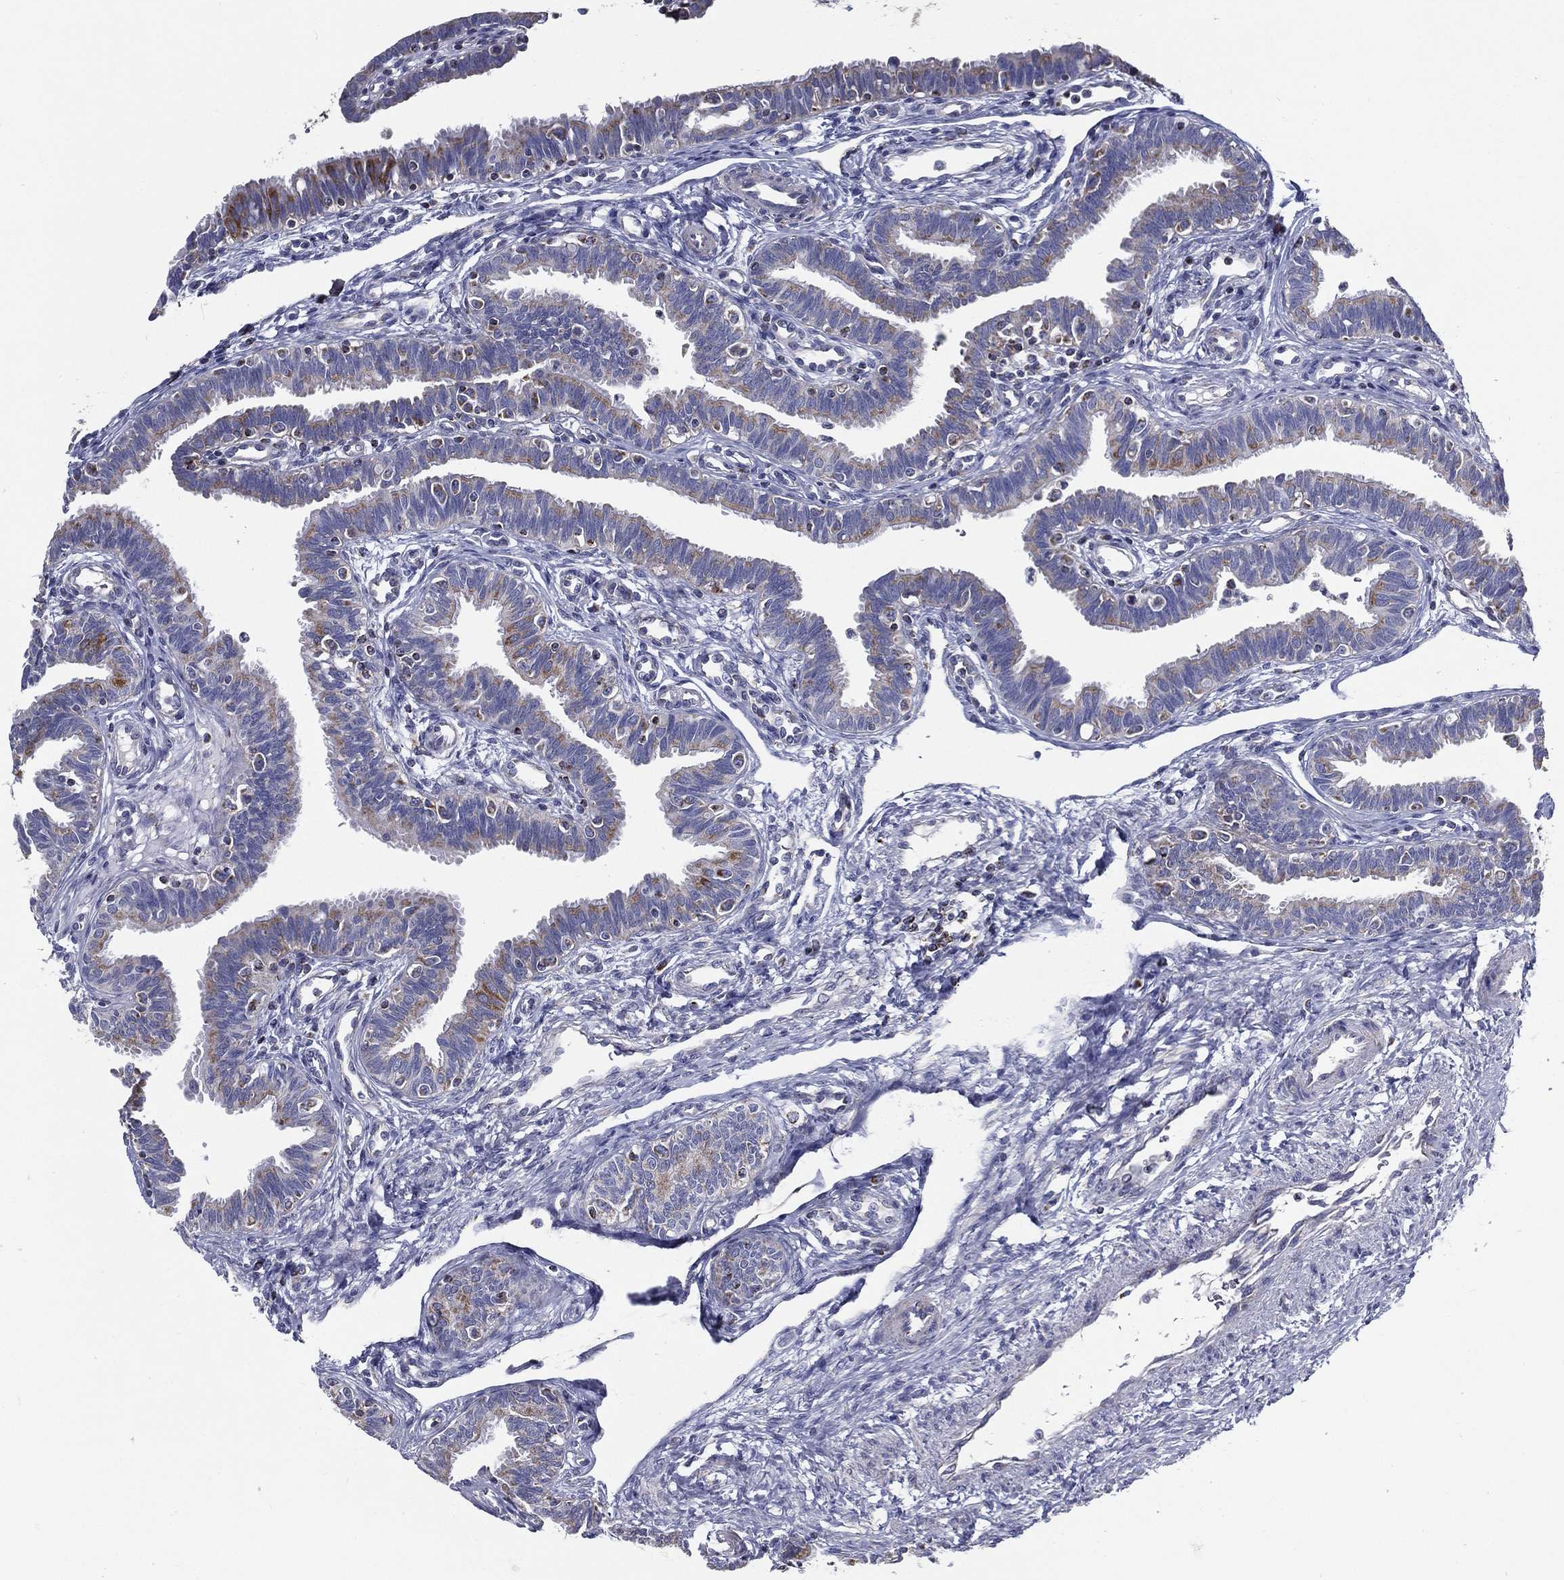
{"staining": {"intensity": "strong", "quantity": "<25%", "location": "cytoplasmic/membranous"}, "tissue": "fallopian tube", "cell_type": "Glandular cells", "image_type": "normal", "snomed": [{"axis": "morphology", "description": "Normal tissue, NOS"}, {"axis": "topography", "description": "Fallopian tube"}], "caption": "High-magnification brightfield microscopy of normal fallopian tube stained with DAB (3,3'-diaminobenzidine) (brown) and counterstained with hematoxylin (blue). glandular cells exhibit strong cytoplasmic/membranous positivity is appreciated in about<25% of cells.", "gene": "SFXN1", "patient": {"sex": "female", "age": 36}}